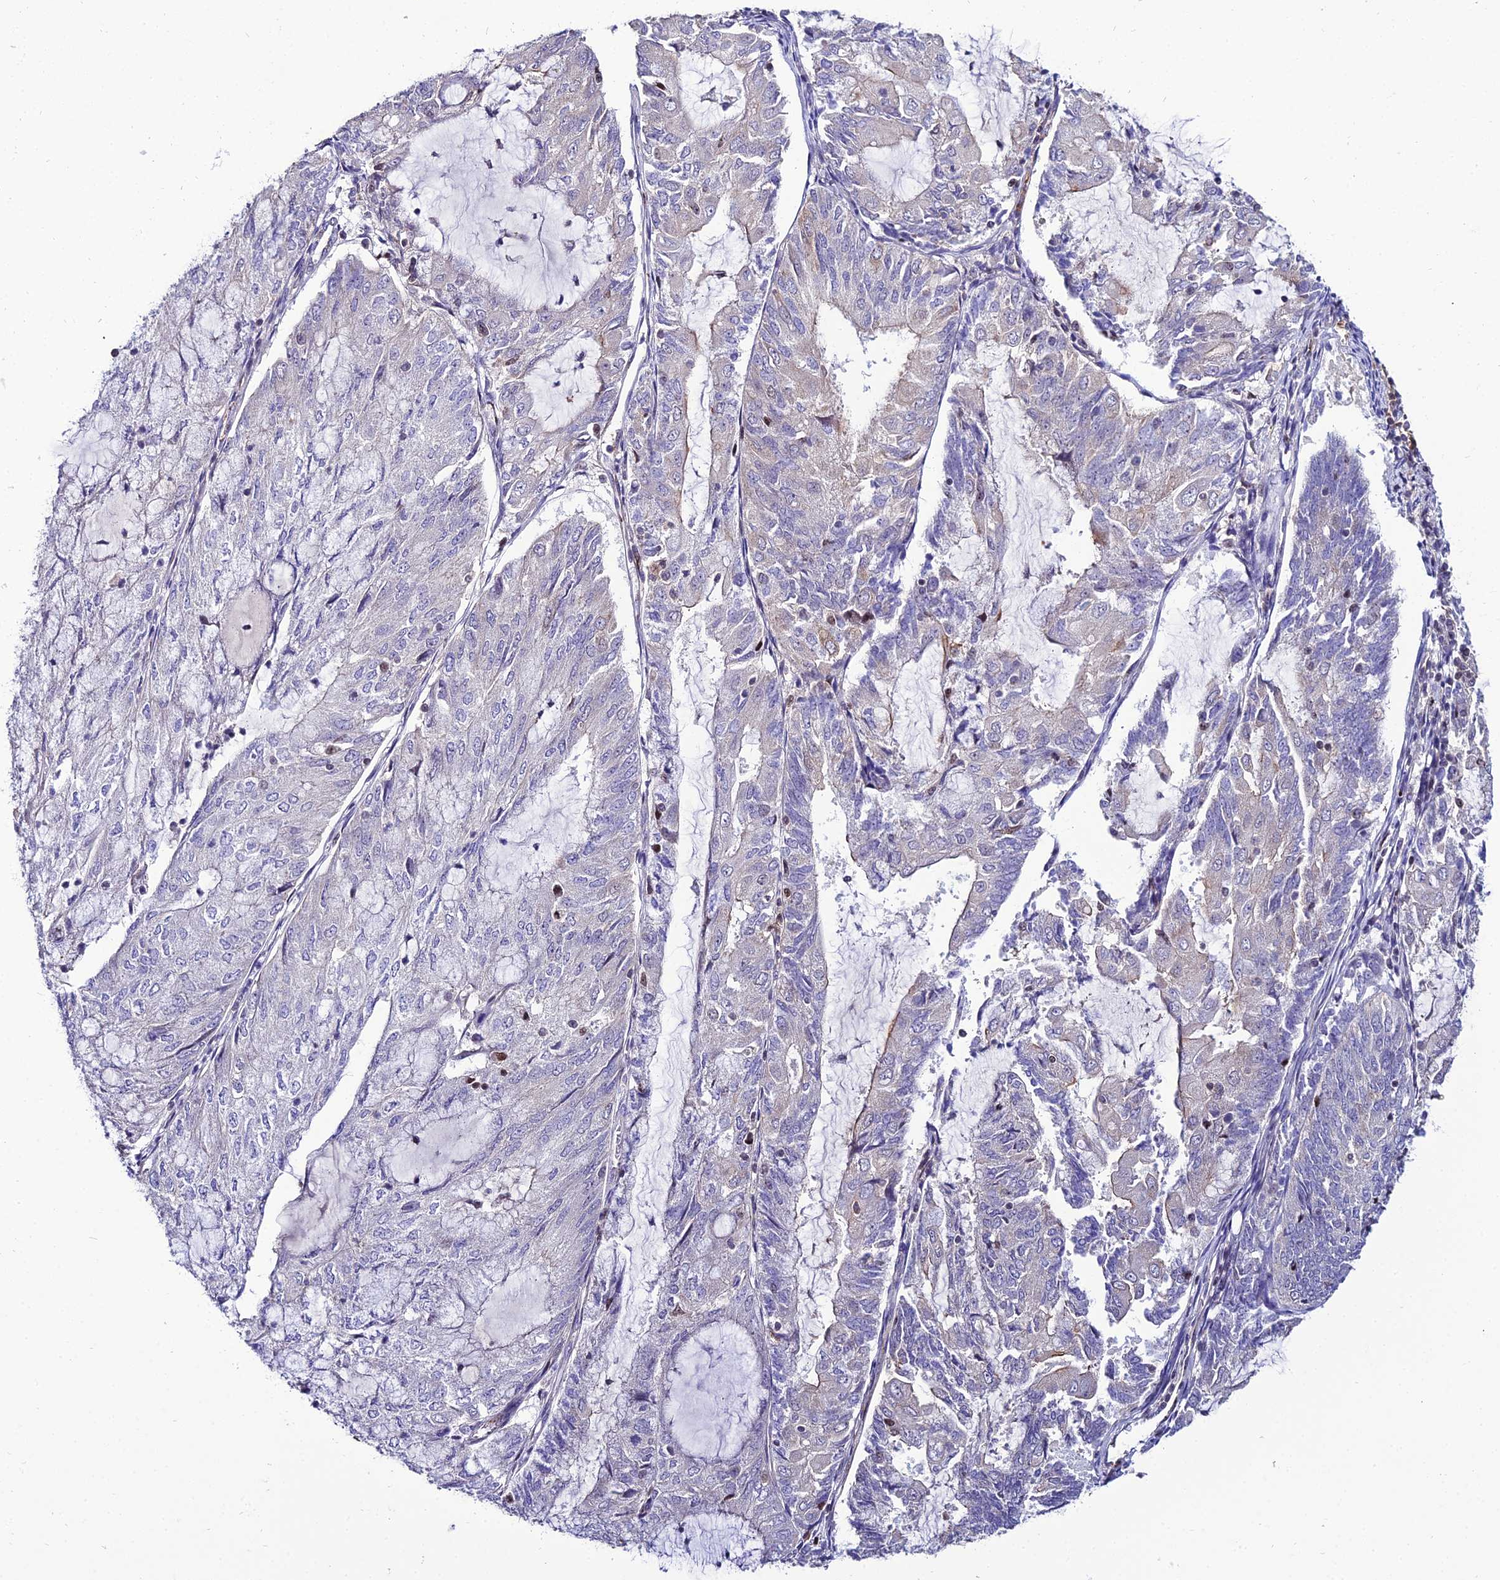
{"staining": {"intensity": "negative", "quantity": "none", "location": "none"}, "tissue": "endometrial cancer", "cell_type": "Tumor cells", "image_type": "cancer", "snomed": [{"axis": "morphology", "description": "Adenocarcinoma, NOS"}, {"axis": "topography", "description": "Endometrium"}], "caption": "DAB (3,3'-diaminobenzidine) immunohistochemical staining of endometrial adenocarcinoma displays no significant staining in tumor cells.", "gene": "SHQ1", "patient": {"sex": "female", "age": 81}}